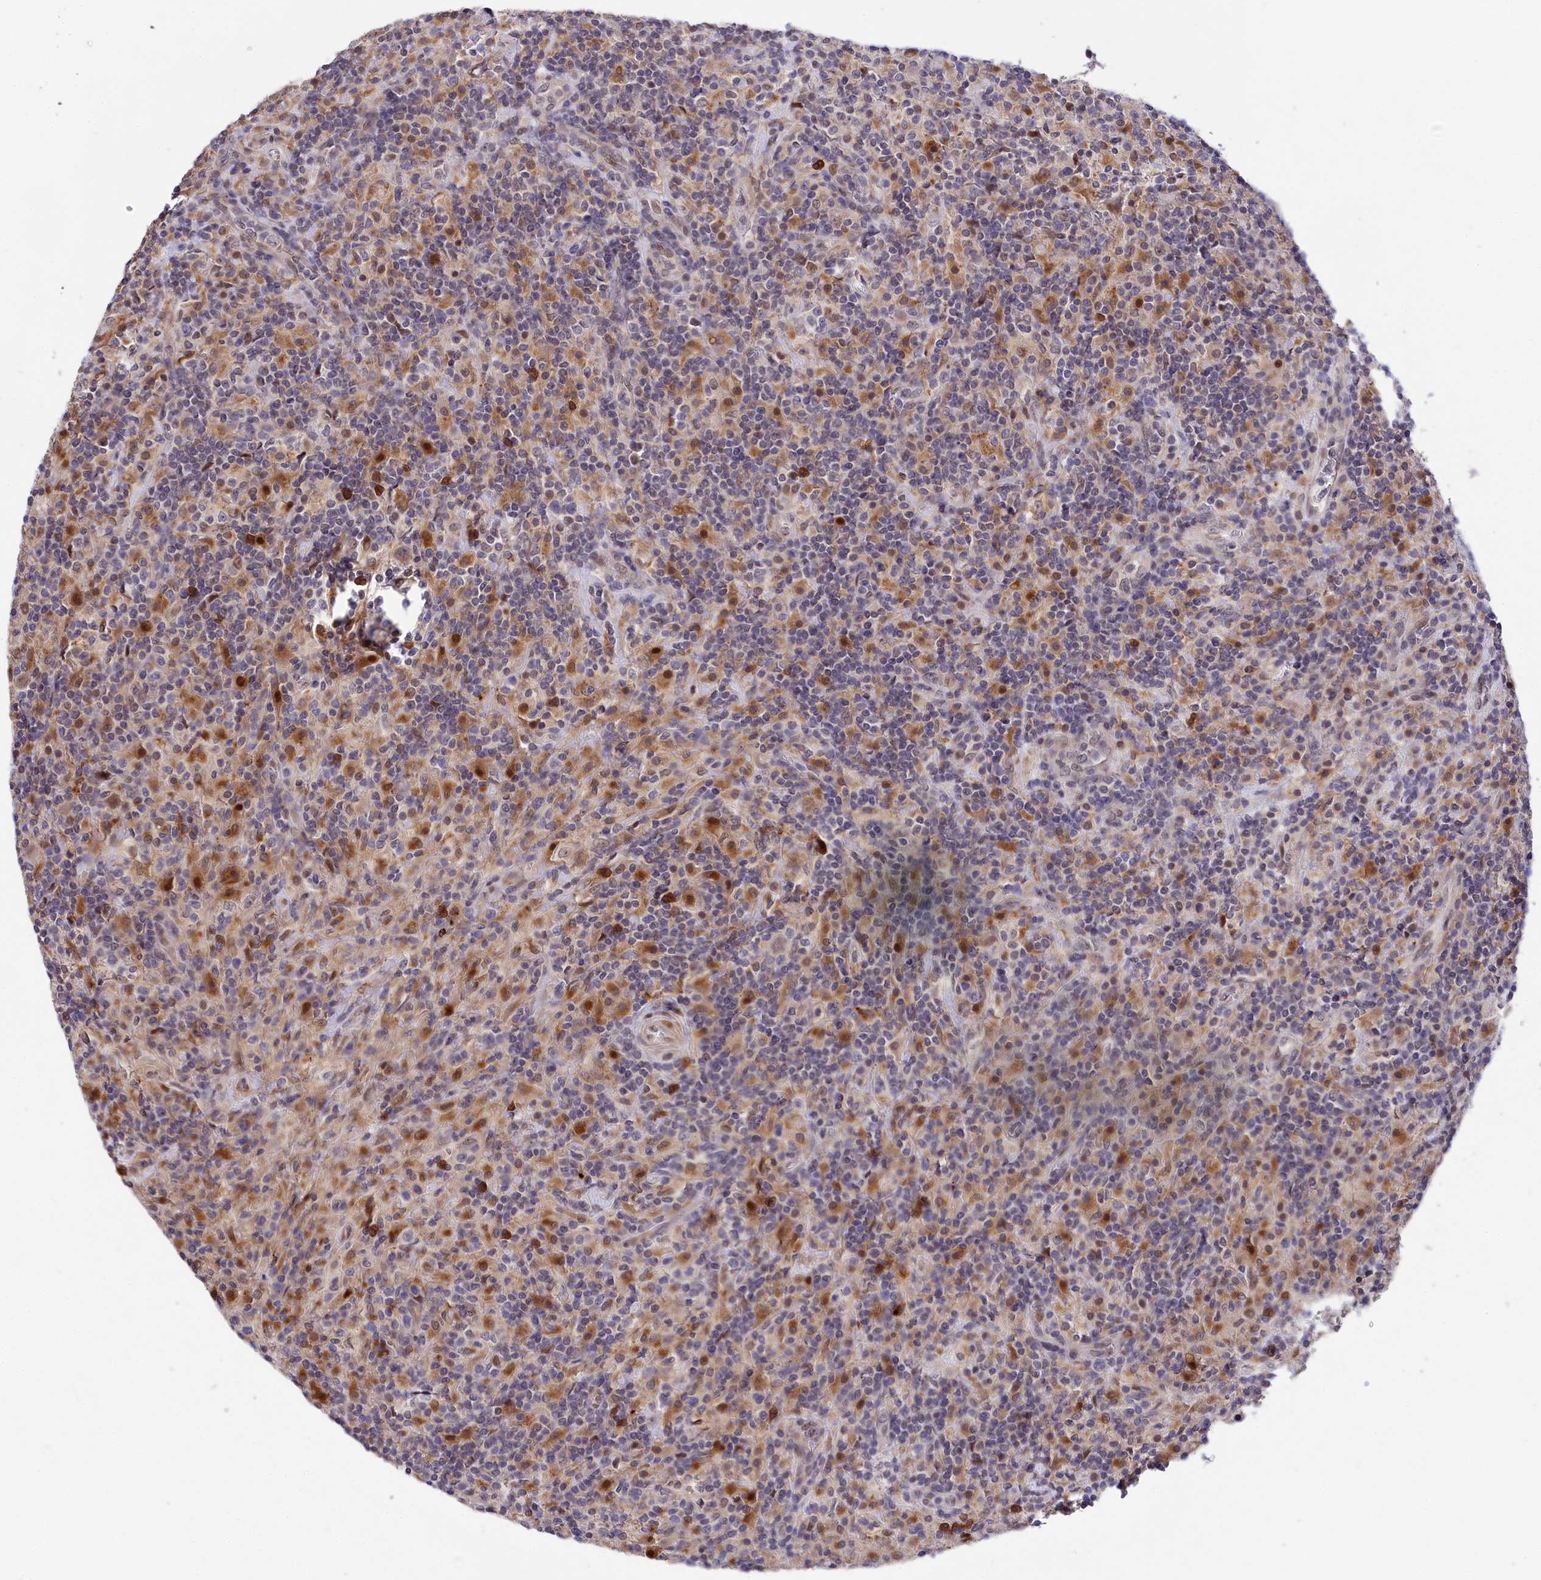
{"staining": {"intensity": "negative", "quantity": "none", "location": "none"}, "tissue": "lymphoma", "cell_type": "Tumor cells", "image_type": "cancer", "snomed": [{"axis": "morphology", "description": "Hodgkin's disease, NOS"}, {"axis": "topography", "description": "Lymph node"}], "caption": "Hodgkin's disease was stained to show a protein in brown. There is no significant positivity in tumor cells. The staining was performed using DAB to visualize the protein expression in brown, while the nuclei were stained in blue with hematoxylin (Magnification: 20x).", "gene": "KCTD14", "patient": {"sex": "male", "age": 70}}